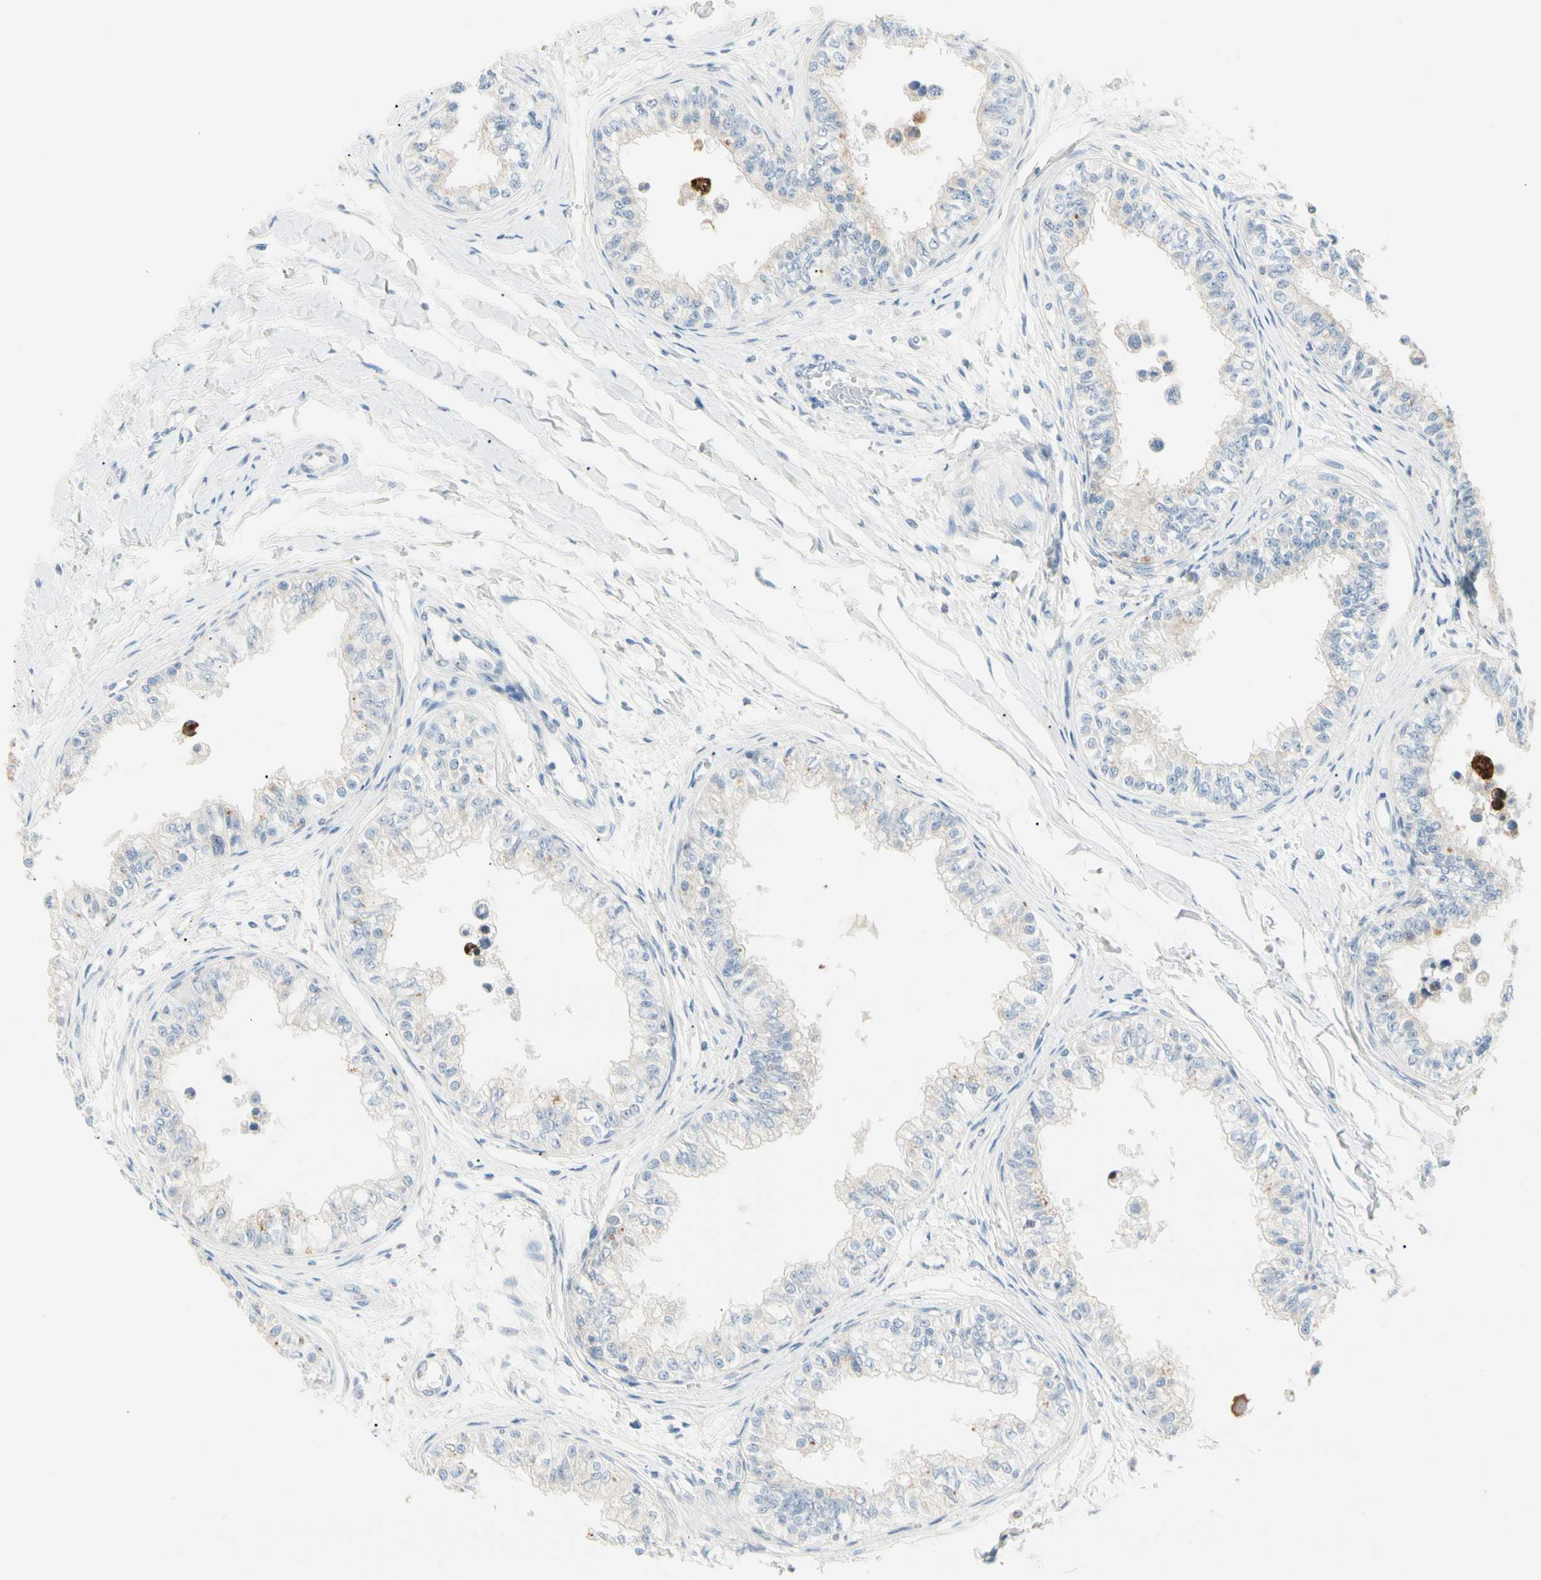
{"staining": {"intensity": "strong", "quantity": "25%-75%", "location": "cytoplasmic/membranous"}, "tissue": "epididymis", "cell_type": "Glandular cells", "image_type": "normal", "snomed": [{"axis": "morphology", "description": "Normal tissue, NOS"}, {"axis": "morphology", "description": "Adenocarcinoma, metastatic, NOS"}, {"axis": "topography", "description": "Testis"}, {"axis": "topography", "description": "Epididymis"}], "caption": "Immunohistochemistry (IHC) photomicrograph of normal epididymis: human epididymis stained using immunohistochemistry (IHC) displays high levels of strong protein expression localized specifically in the cytoplasmic/membranous of glandular cells, appearing as a cytoplasmic/membranous brown color.", "gene": "ALDH18A1", "patient": {"sex": "male", "age": 26}}